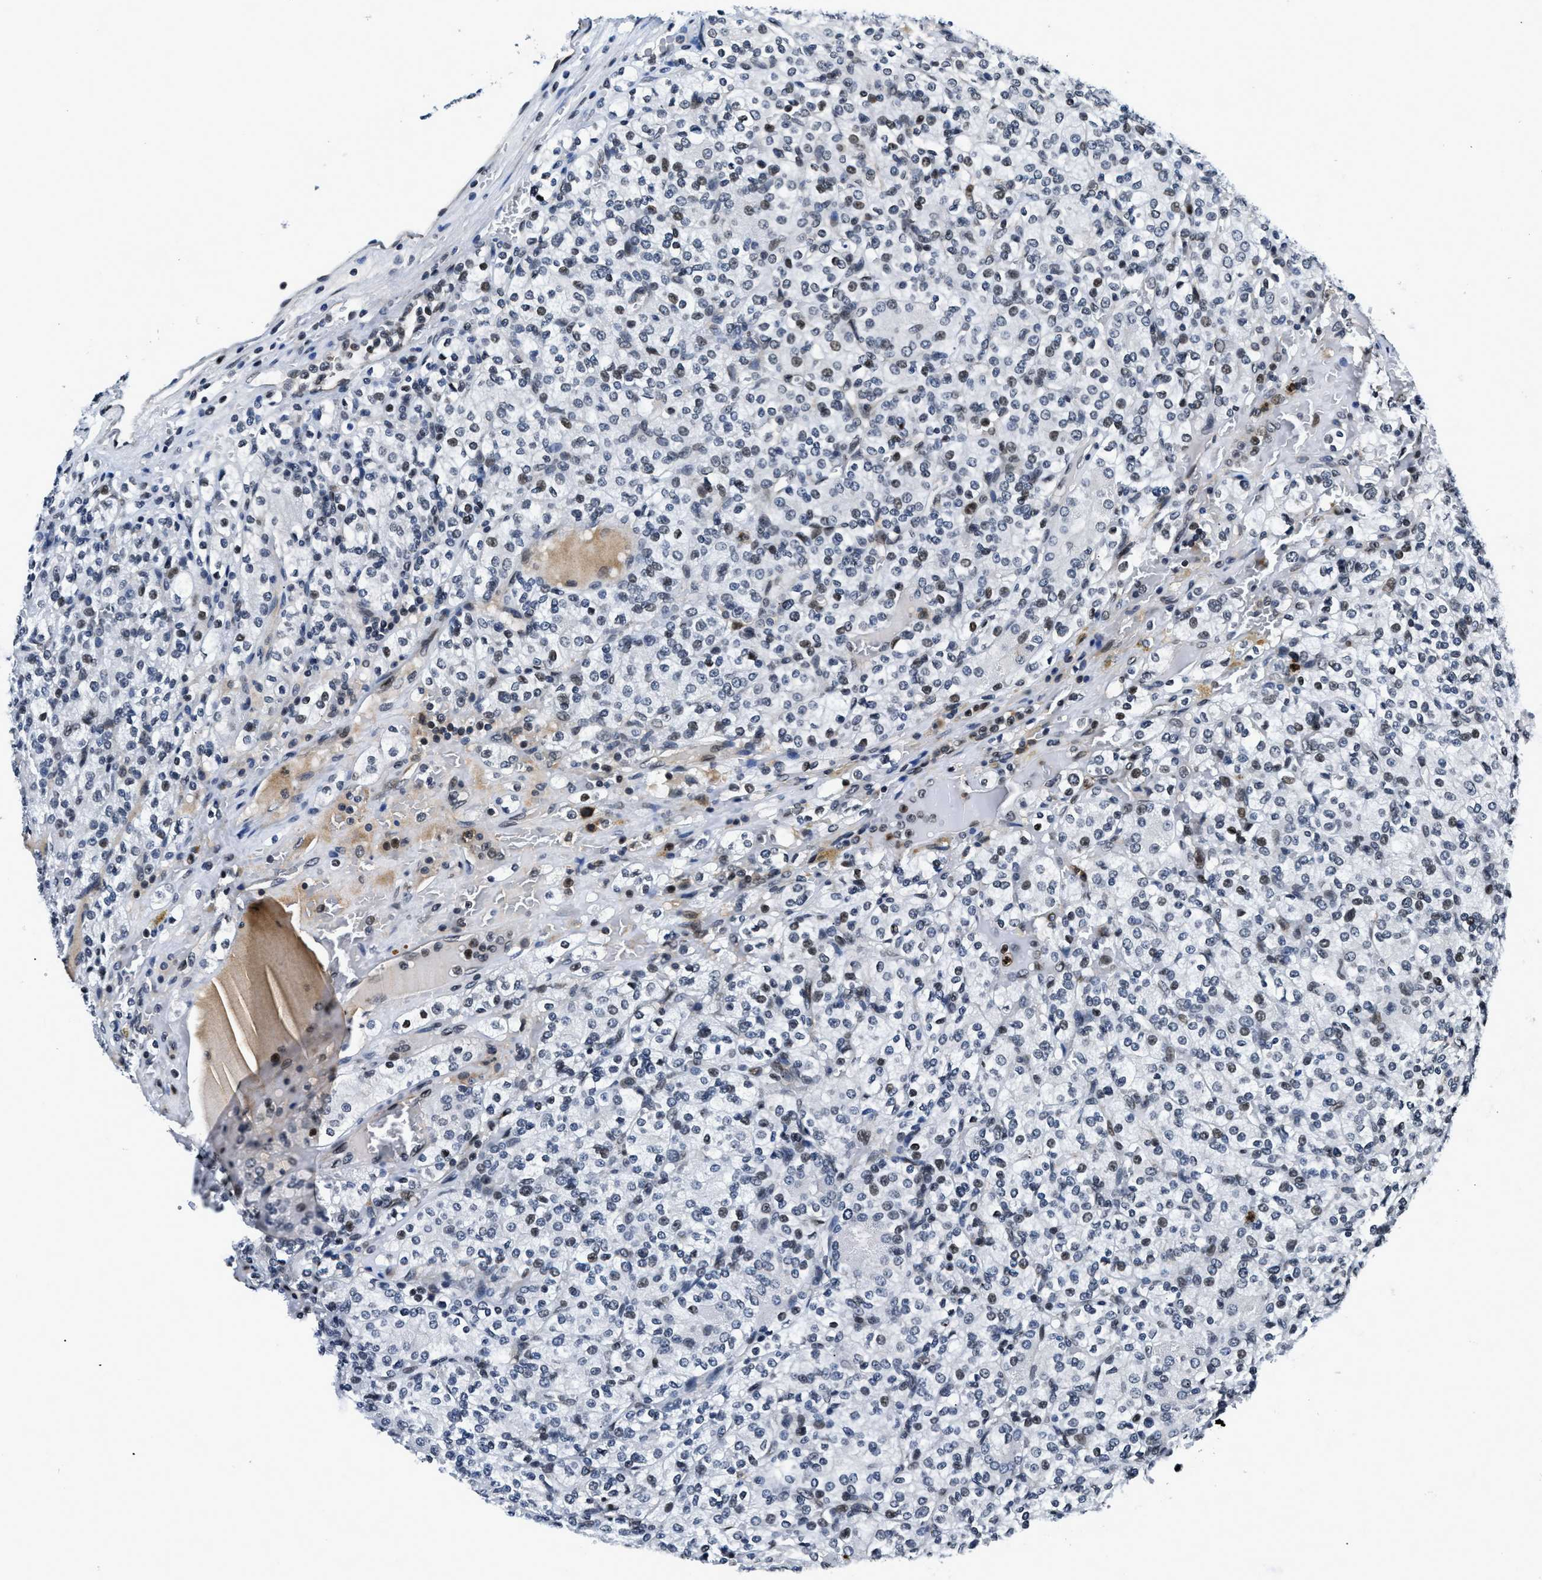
{"staining": {"intensity": "moderate", "quantity": ">75%", "location": "nuclear"}, "tissue": "renal cancer", "cell_type": "Tumor cells", "image_type": "cancer", "snomed": [{"axis": "morphology", "description": "Adenocarcinoma, NOS"}, {"axis": "topography", "description": "Kidney"}], "caption": "Immunohistochemical staining of human adenocarcinoma (renal) displays medium levels of moderate nuclear protein positivity in about >75% of tumor cells. The protein is stained brown, and the nuclei are stained in blue (DAB IHC with brightfield microscopy, high magnification).", "gene": "ZC3HC1", "patient": {"sex": "male", "age": 77}}